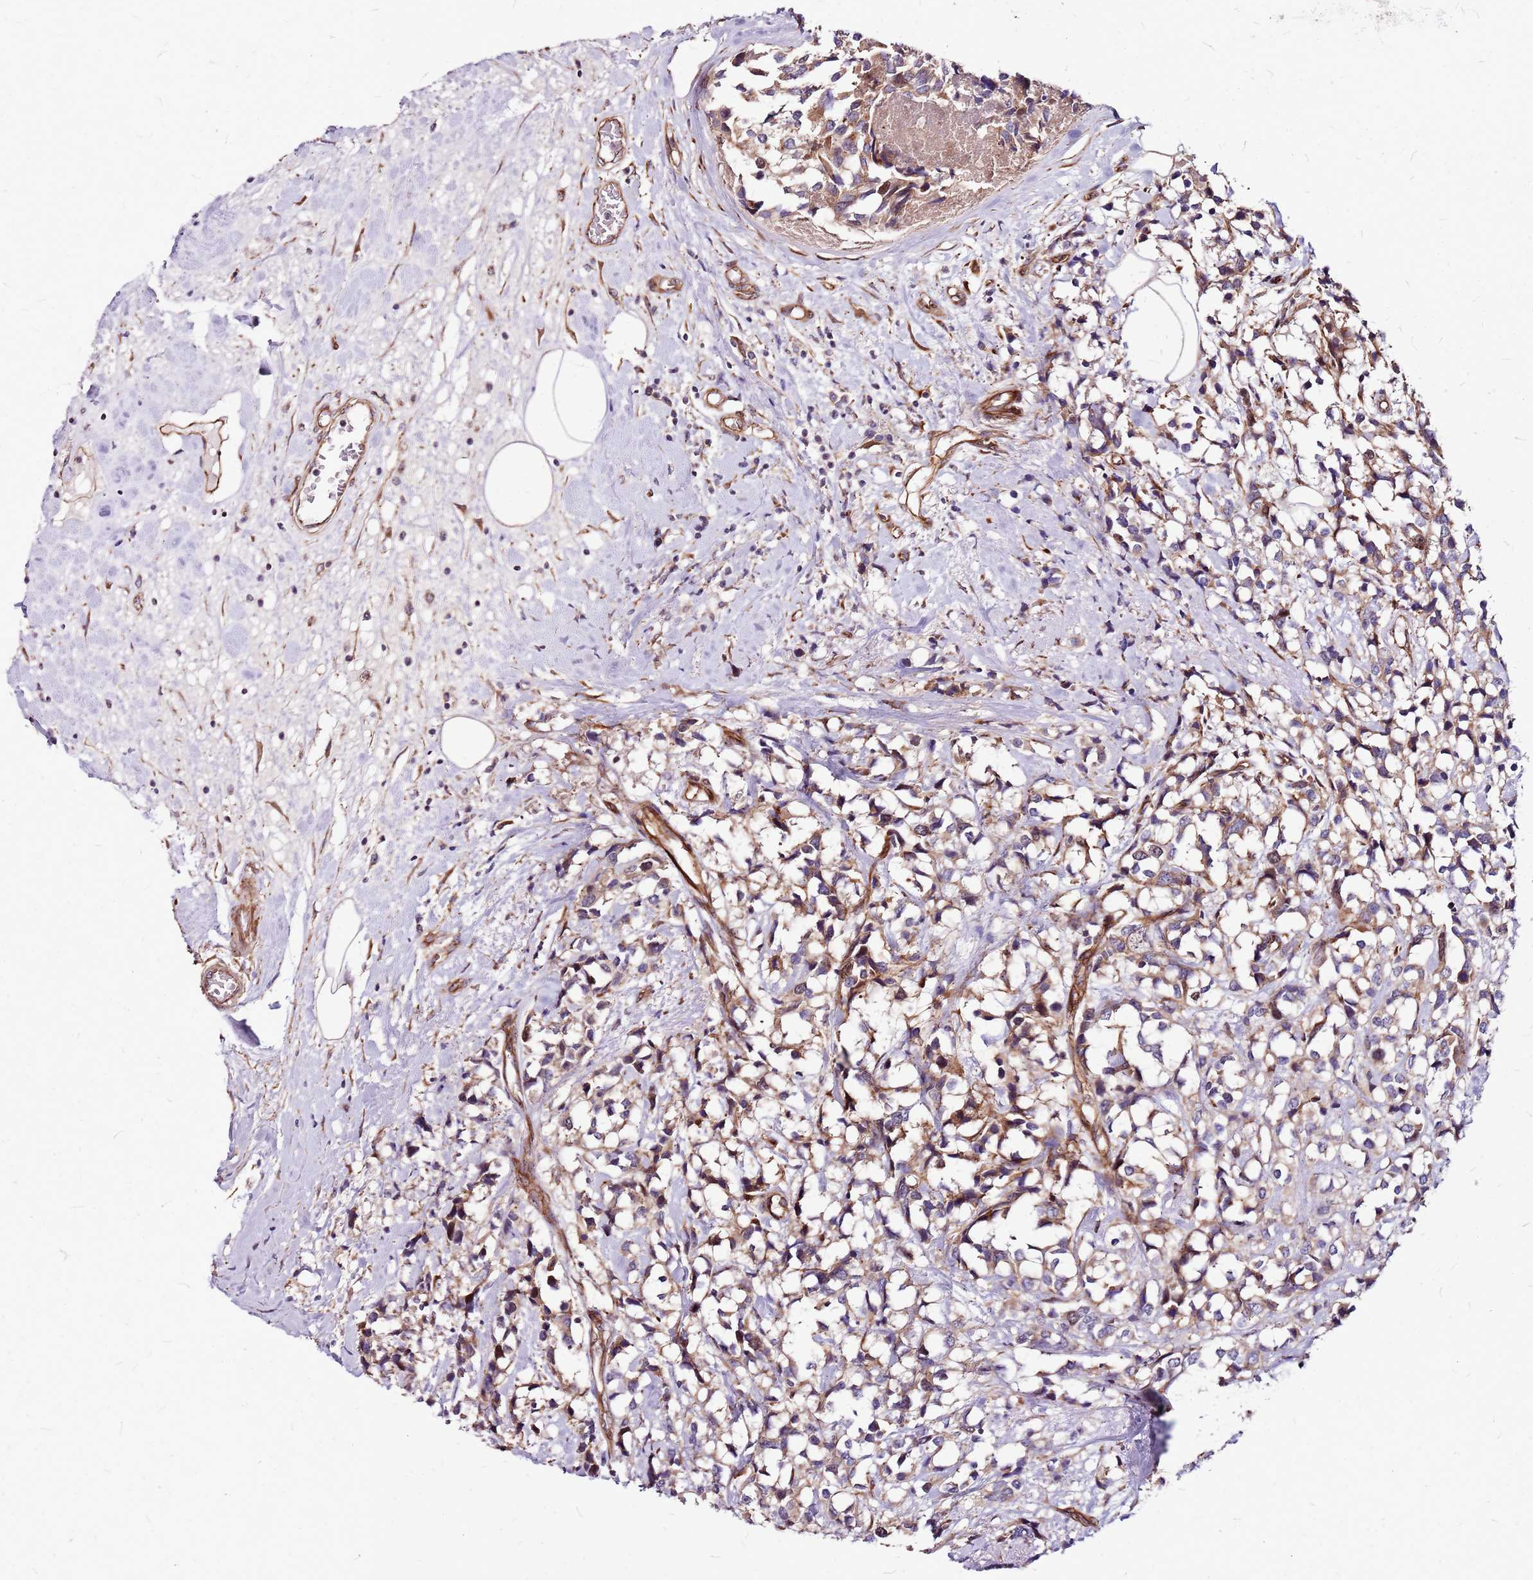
{"staining": {"intensity": "moderate", "quantity": "25%-75%", "location": "cytoplasmic/membranous"}, "tissue": "breast cancer", "cell_type": "Tumor cells", "image_type": "cancer", "snomed": [{"axis": "morphology", "description": "Lobular carcinoma"}, {"axis": "topography", "description": "Breast"}], "caption": "A micrograph of breast lobular carcinoma stained for a protein displays moderate cytoplasmic/membranous brown staining in tumor cells.", "gene": "TOPAZ1", "patient": {"sex": "female", "age": 59}}